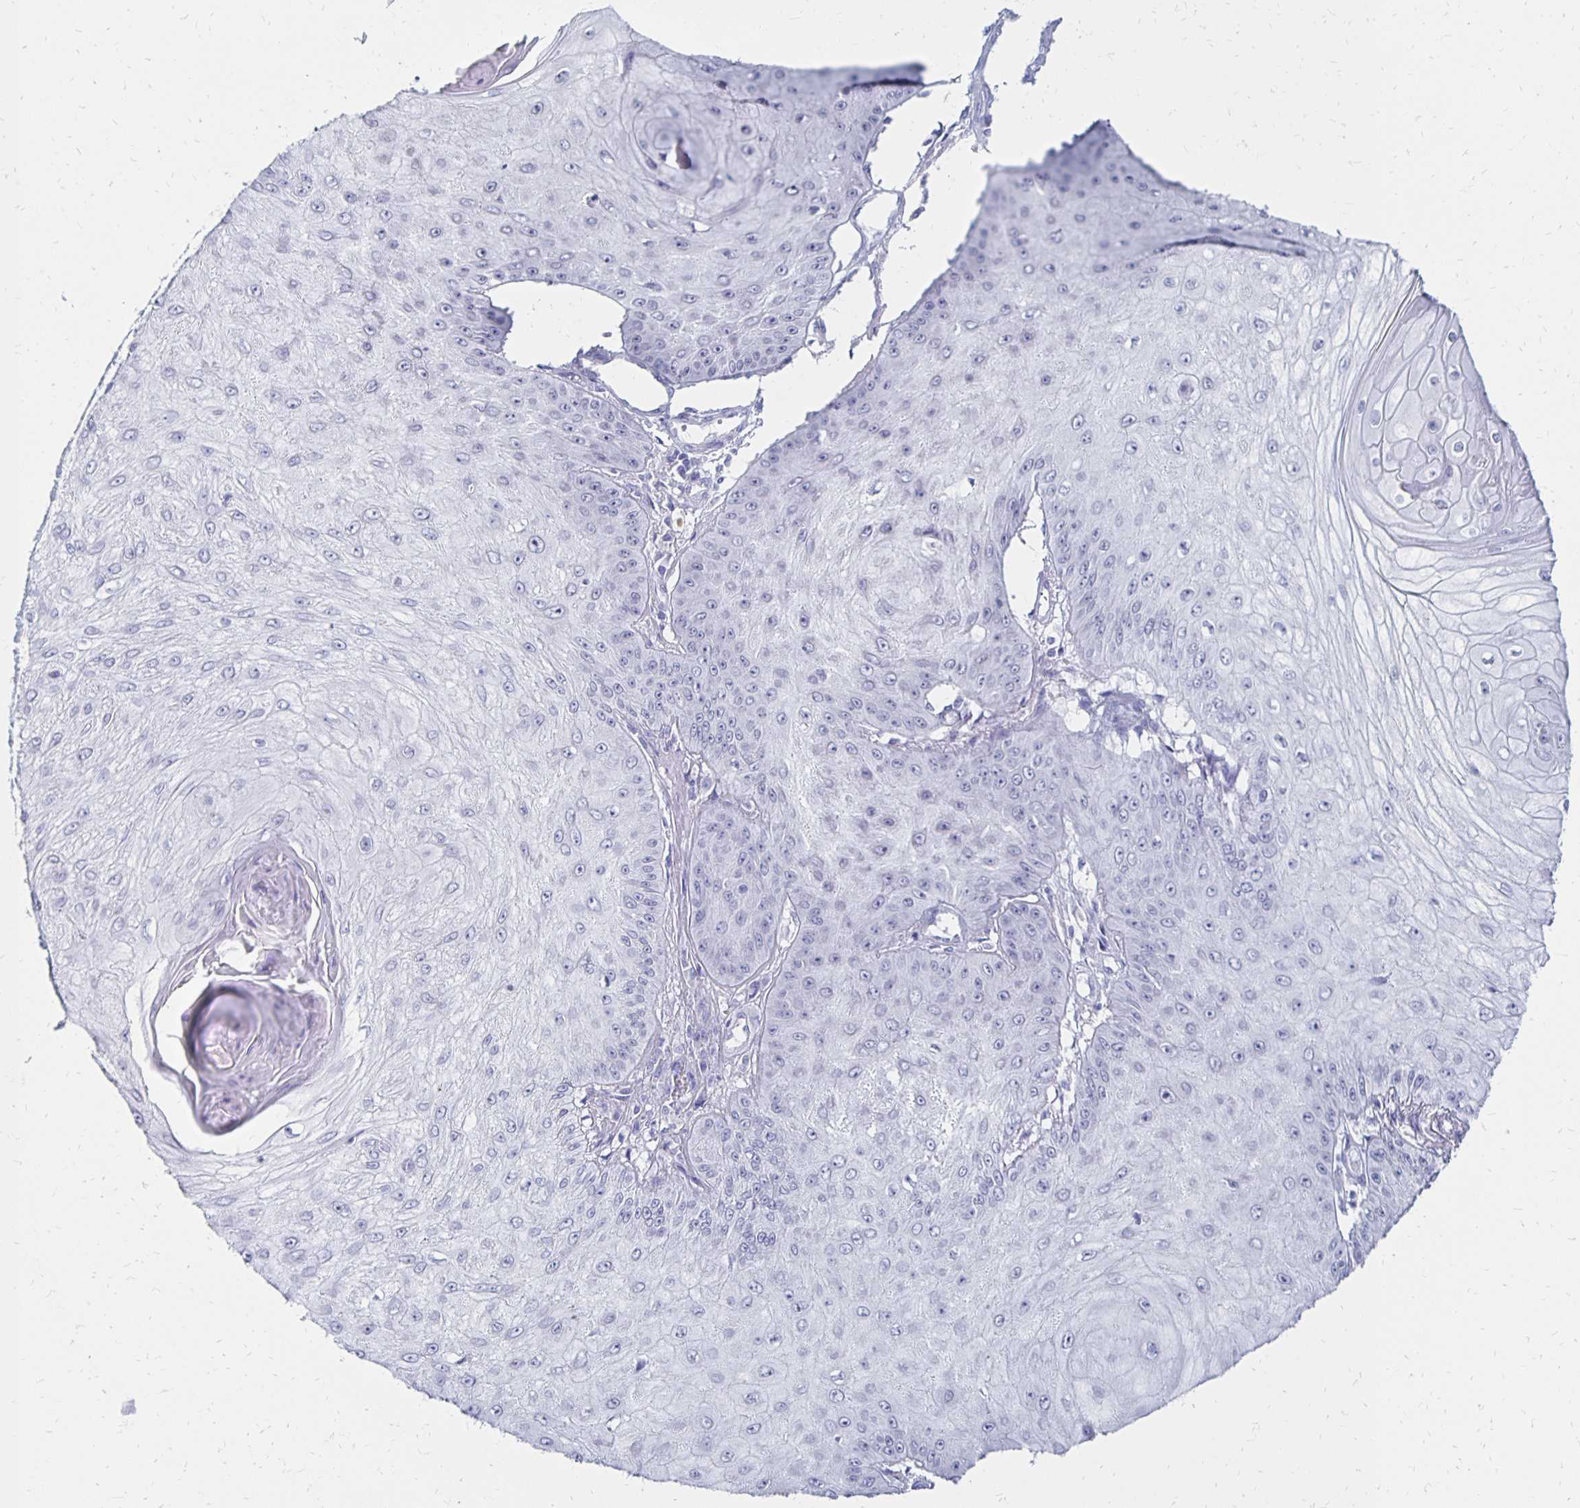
{"staining": {"intensity": "negative", "quantity": "none", "location": "none"}, "tissue": "skin cancer", "cell_type": "Tumor cells", "image_type": "cancer", "snomed": [{"axis": "morphology", "description": "Squamous cell carcinoma, NOS"}, {"axis": "topography", "description": "Skin"}], "caption": "This is an IHC micrograph of skin cancer (squamous cell carcinoma). There is no positivity in tumor cells.", "gene": "SYT2", "patient": {"sex": "male", "age": 70}}